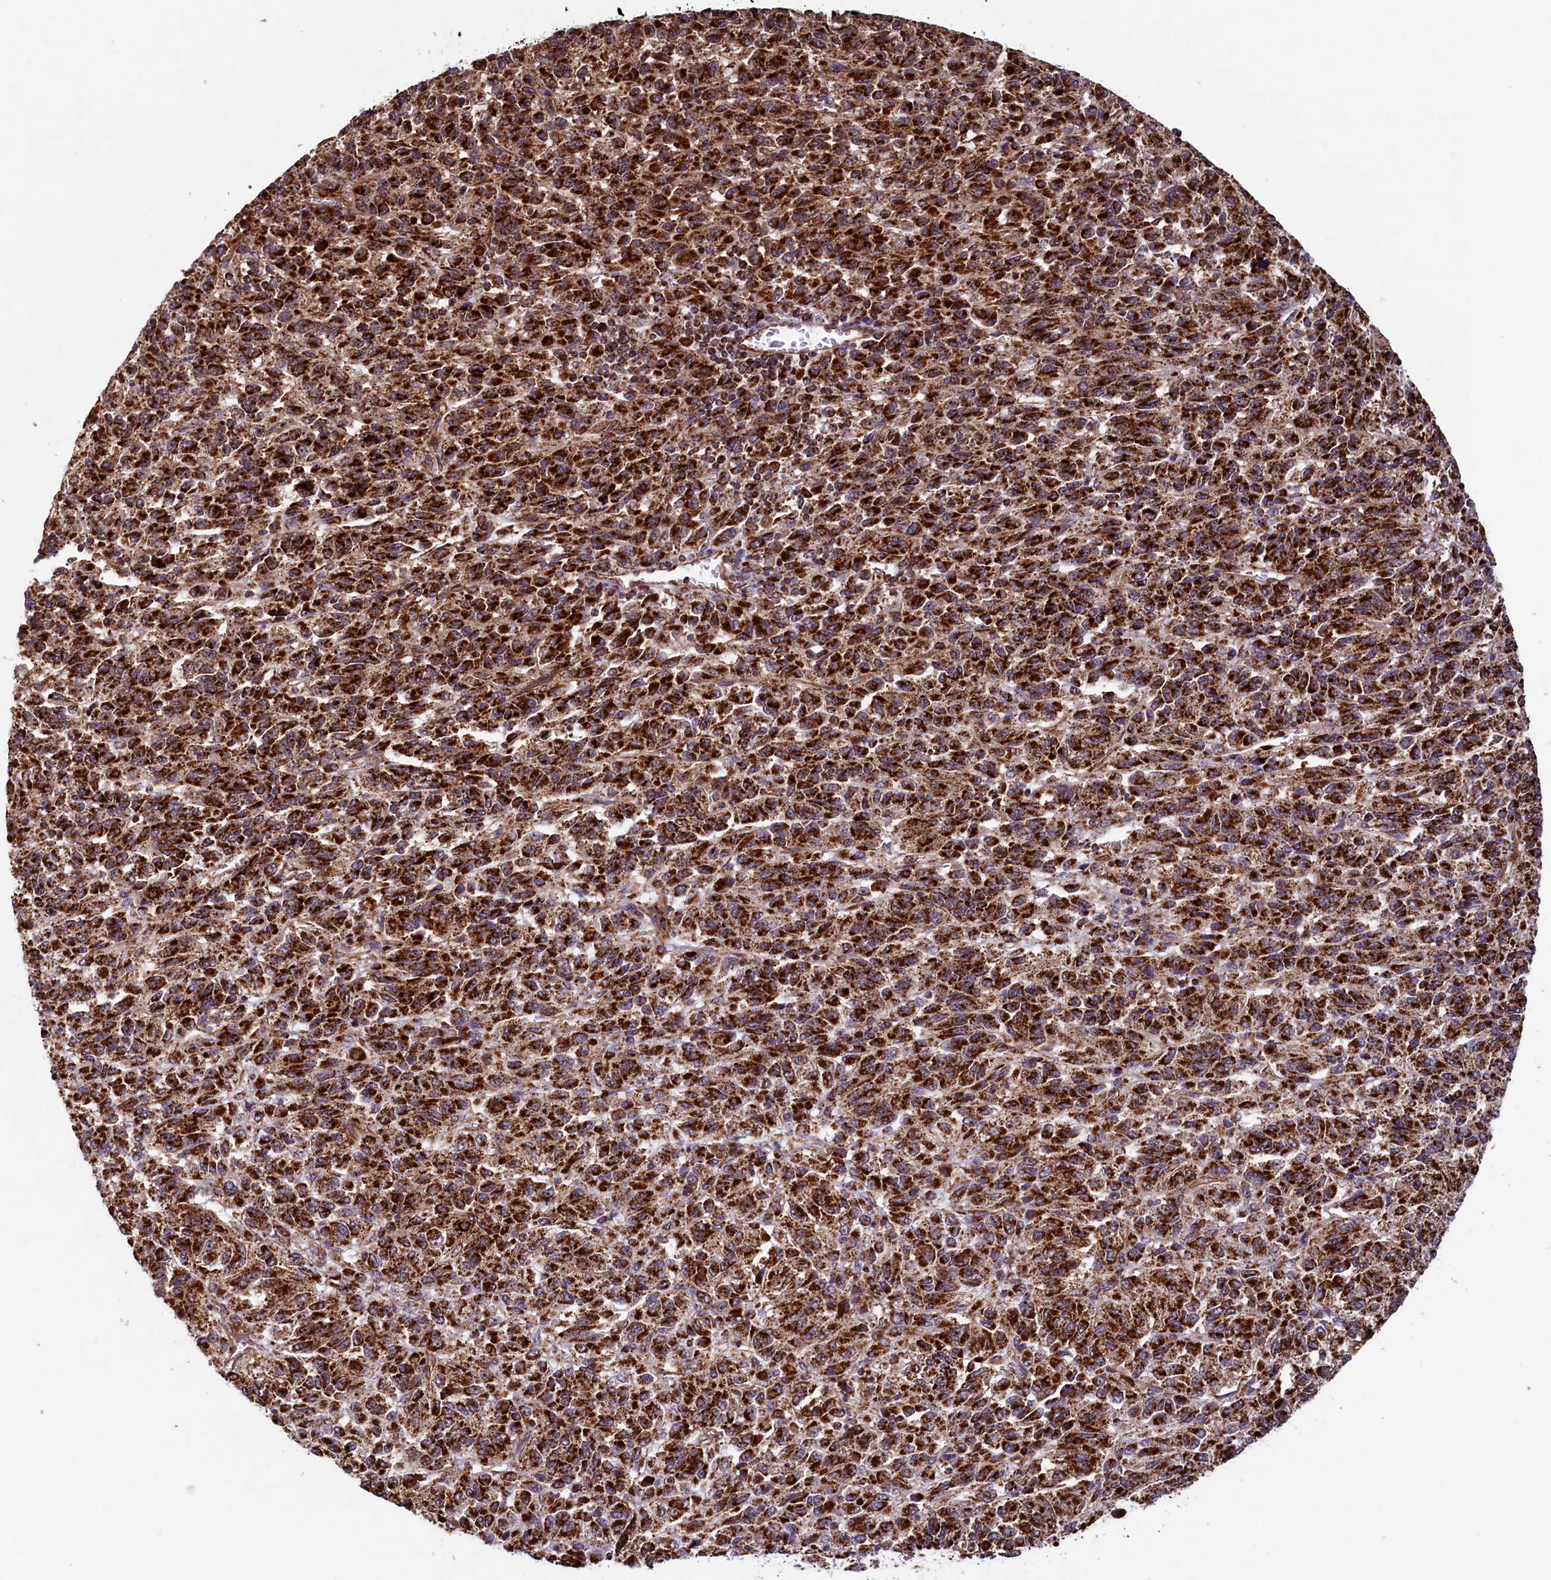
{"staining": {"intensity": "strong", "quantity": ">75%", "location": "cytoplasmic/membranous"}, "tissue": "melanoma", "cell_type": "Tumor cells", "image_type": "cancer", "snomed": [{"axis": "morphology", "description": "Malignant melanoma, Metastatic site"}, {"axis": "topography", "description": "Lung"}], "caption": "A photomicrograph showing strong cytoplasmic/membranous positivity in approximately >75% of tumor cells in malignant melanoma (metastatic site), as visualized by brown immunohistochemical staining.", "gene": "UBE3B", "patient": {"sex": "male", "age": 64}}